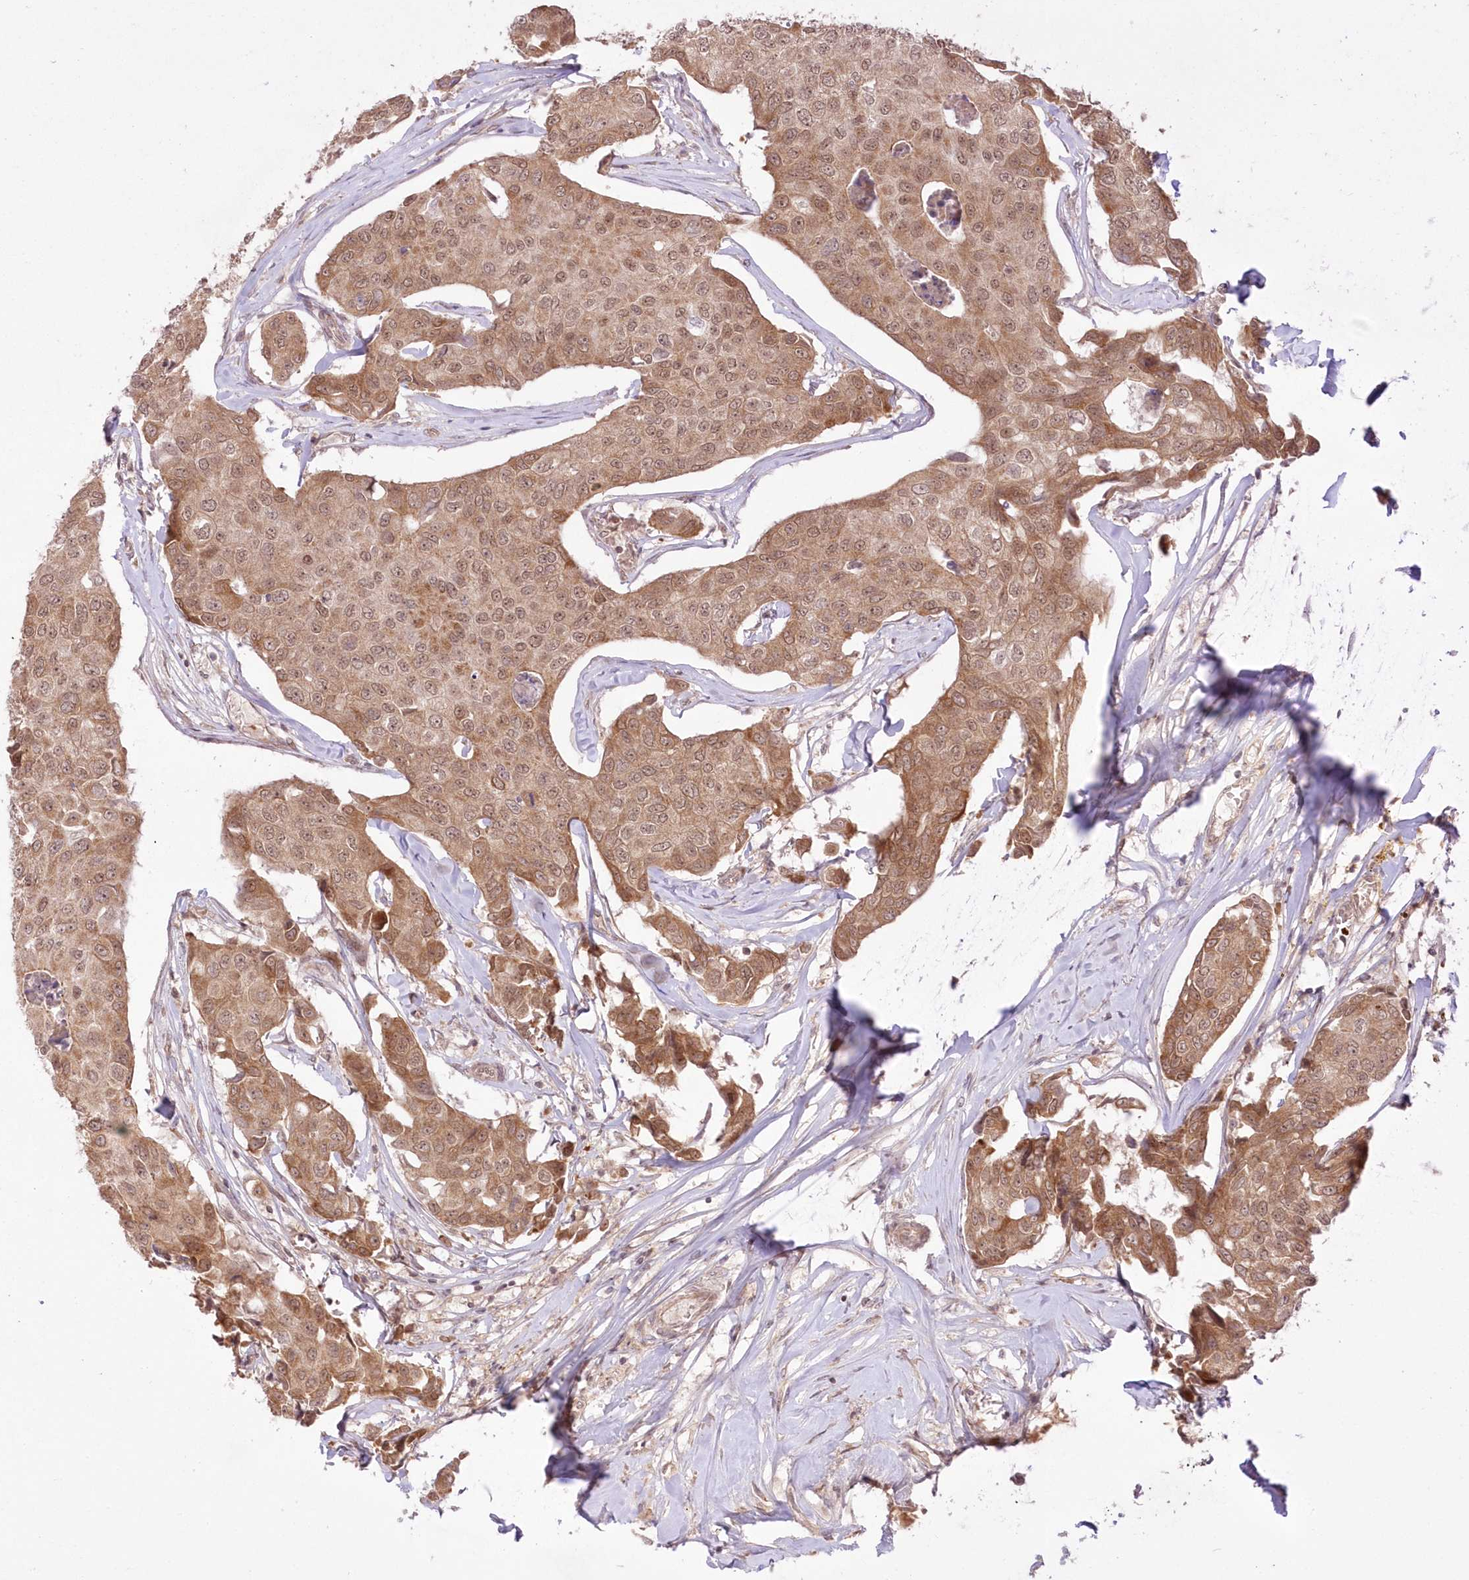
{"staining": {"intensity": "moderate", "quantity": ">75%", "location": "cytoplasmic/membranous,nuclear"}, "tissue": "breast cancer", "cell_type": "Tumor cells", "image_type": "cancer", "snomed": [{"axis": "morphology", "description": "Duct carcinoma"}, {"axis": "topography", "description": "Breast"}], "caption": "IHC of infiltrating ductal carcinoma (breast) displays medium levels of moderate cytoplasmic/membranous and nuclear positivity in approximately >75% of tumor cells.", "gene": "MTMR3", "patient": {"sex": "female", "age": 80}}